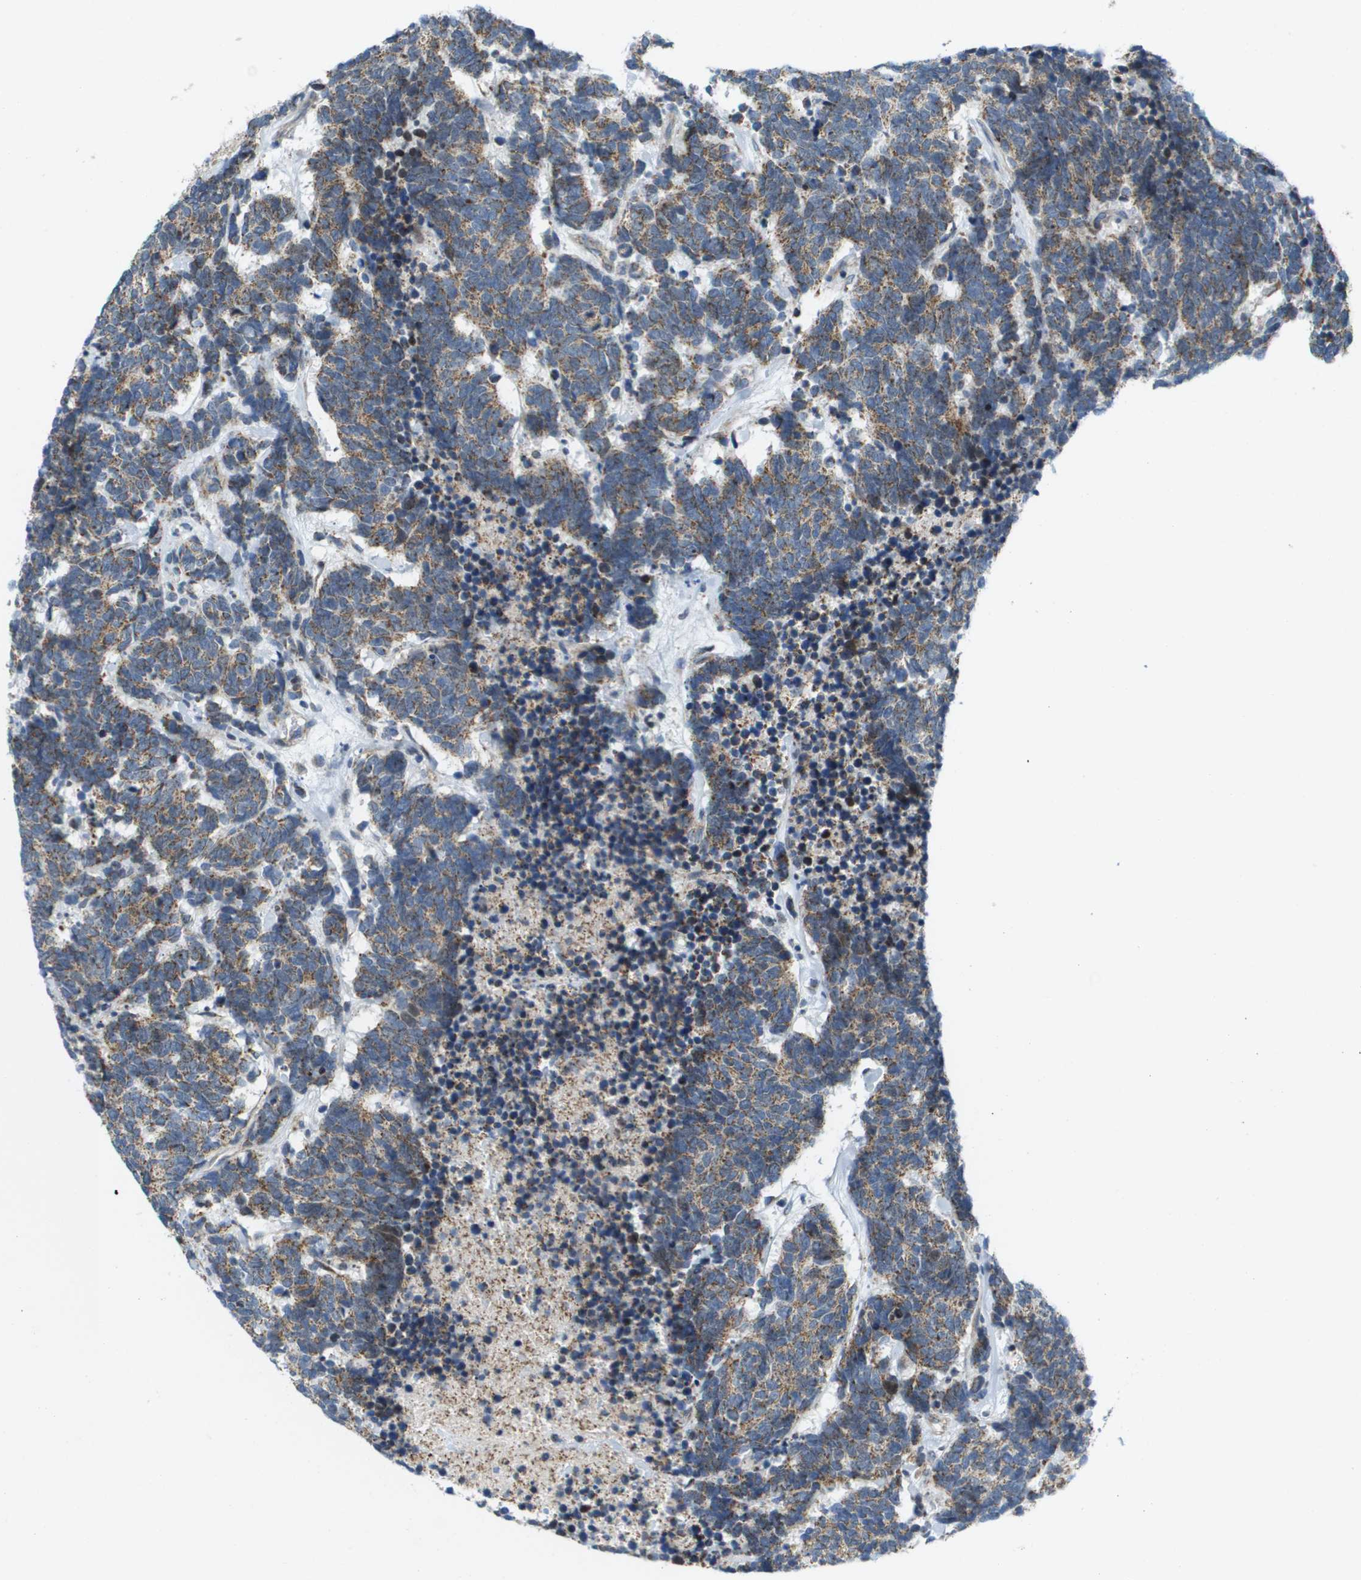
{"staining": {"intensity": "weak", "quantity": ">75%", "location": "cytoplasmic/membranous"}, "tissue": "carcinoid", "cell_type": "Tumor cells", "image_type": "cancer", "snomed": [{"axis": "morphology", "description": "Carcinoma, NOS"}, {"axis": "morphology", "description": "Carcinoid, malignant, NOS"}, {"axis": "topography", "description": "Urinary bladder"}], "caption": "Immunohistochemistry (IHC) image of carcinoid (malignant) stained for a protein (brown), which exhibits low levels of weak cytoplasmic/membranous expression in approximately >75% of tumor cells.", "gene": "KRT23", "patient": {"sex": "male", "age": 57}}